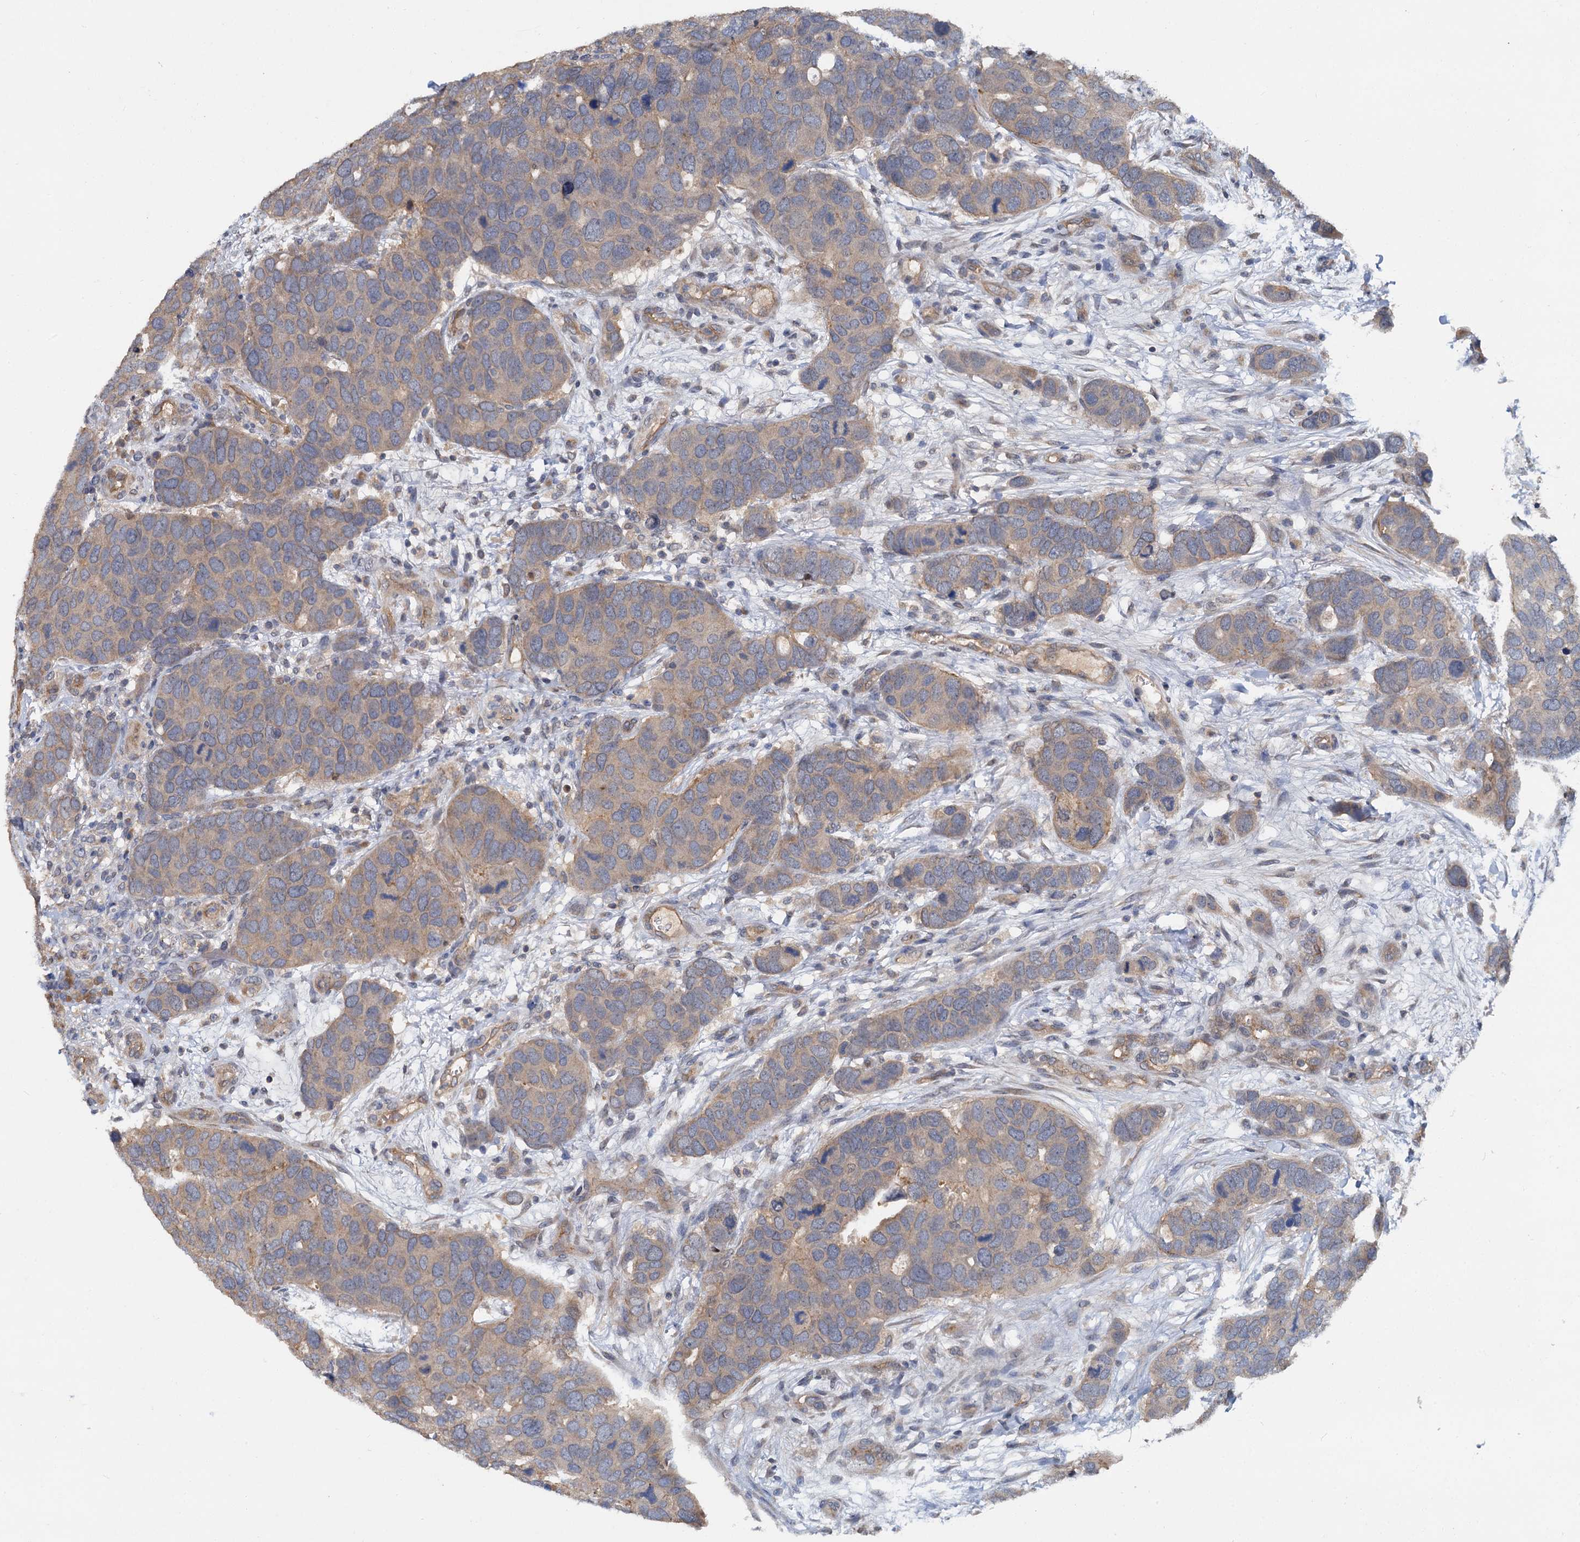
{"staining": {"intensity": "weak", "quantity": "25%-75%", "location": "cytoplasmic/membranous"}, "tissue": "breast cancer", "cell_type": "Tumor cells", "image_type": "cancer", "snomed": [{"axis": "morphology", "description": "Duct carcinoma"}, {"axis": "topography", "description": "Breast"}], "caption": "IHC (DAB (3,3'-diaminobenzidine)) staining of human breast cancer (invasive ductal carcinoma) demonstrates weak cytoplasmic/membranous protein positivity in approximately 25%-75% of tumor cells.", "gene": "ZNF324", "patient": {"sex": "female", "age": 83}}